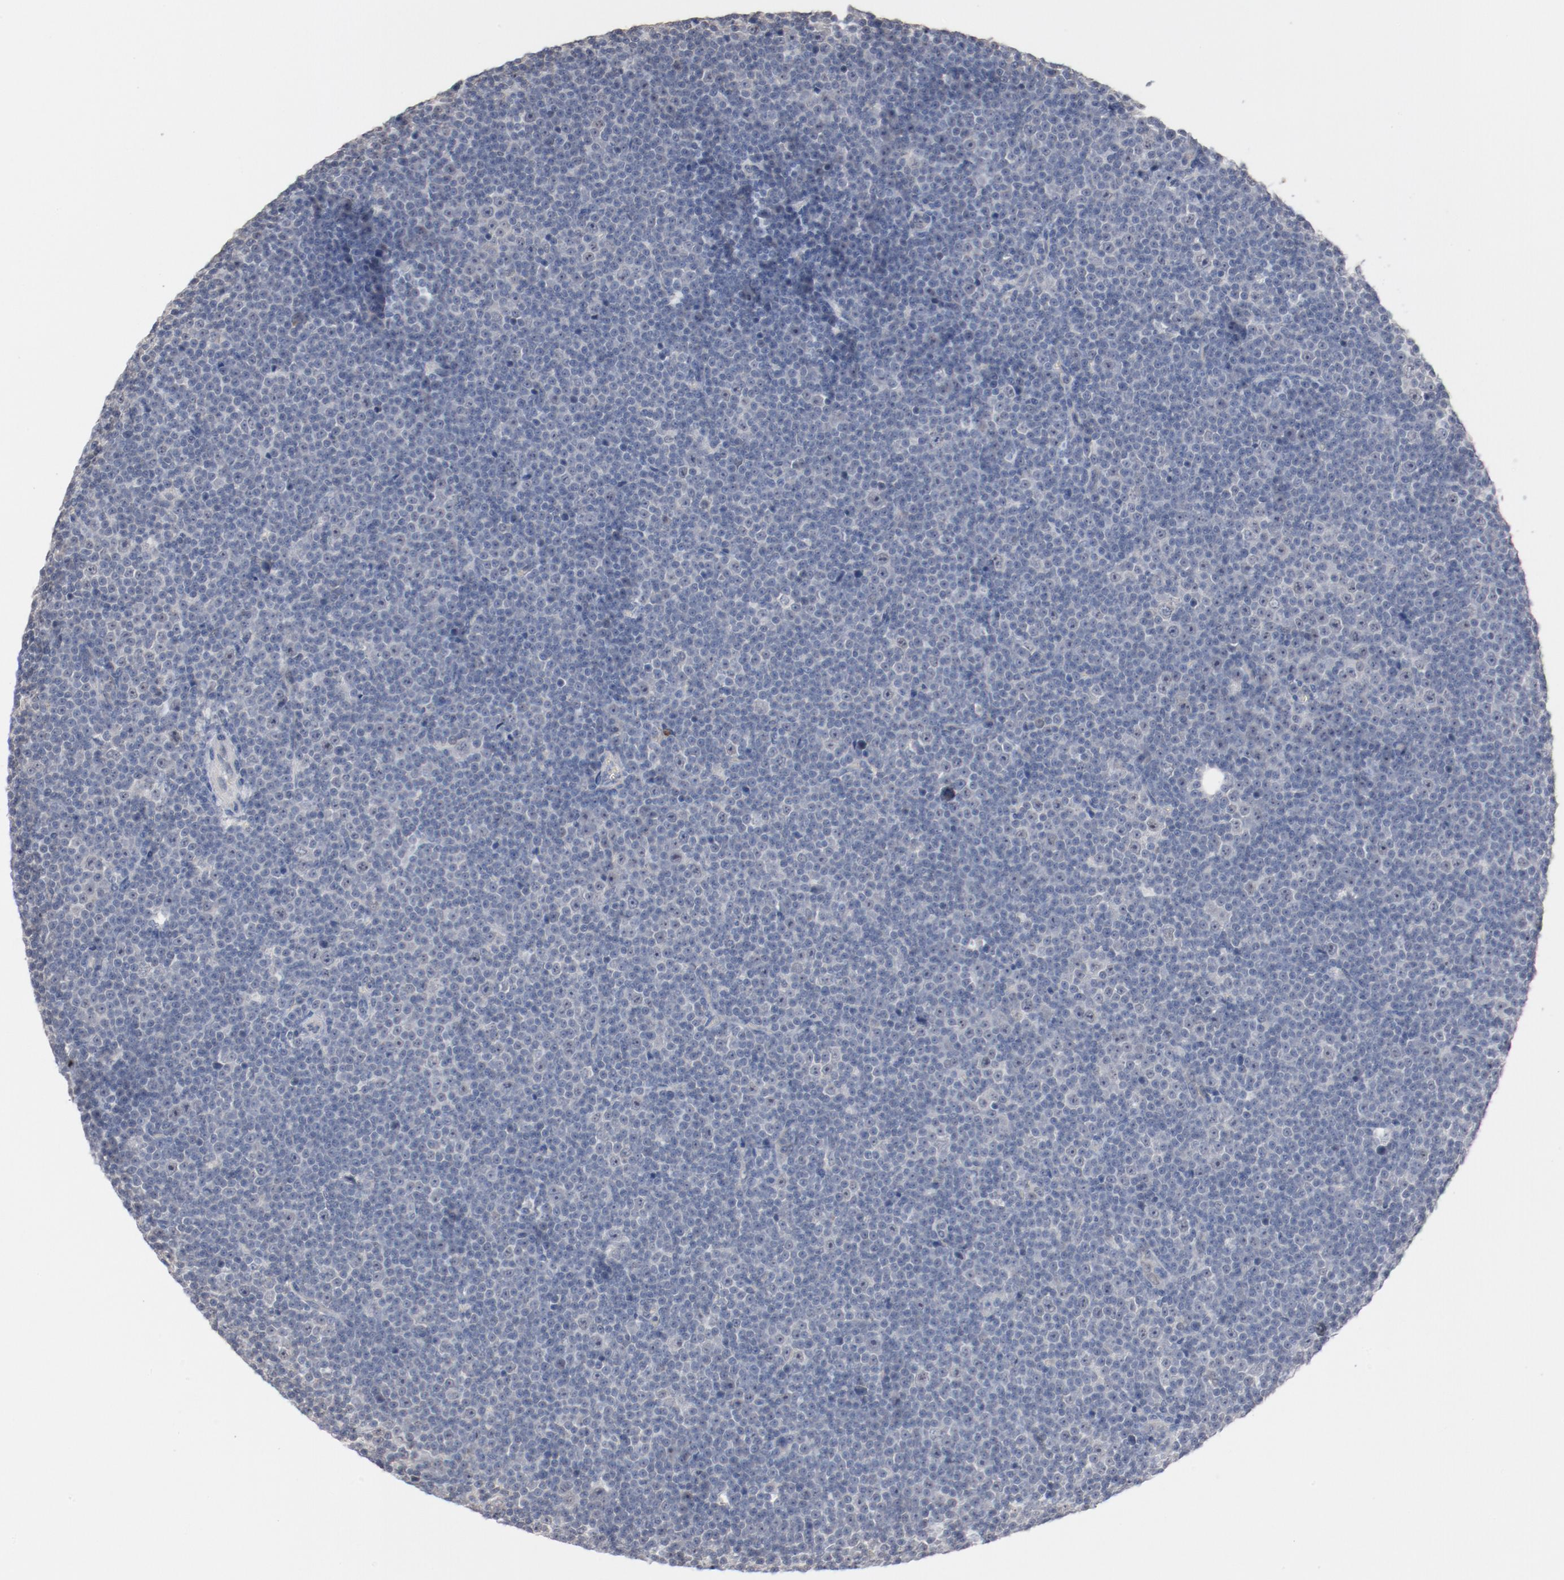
{"staining": {"intensity": "negative", "quantity": "none", "location": "none"}, "tissue": "lymphoma", "cell_type": "Tumor cells", "image_type": "cancer", "snomed": [{"axis": "morphology", "description": "Malignant lymphoma, non-Hodgkin's type, Low grade"}, {"axis": "topography", "description": "Lymph node"}], "caption": "DAB (3,3'-diaminobenzidine) immunohistochemical staining of lymphoma reveals no significant positivity in tumor cells.", "gene": "ERICH1", "patient": {"sex": "female", "age": 67}}